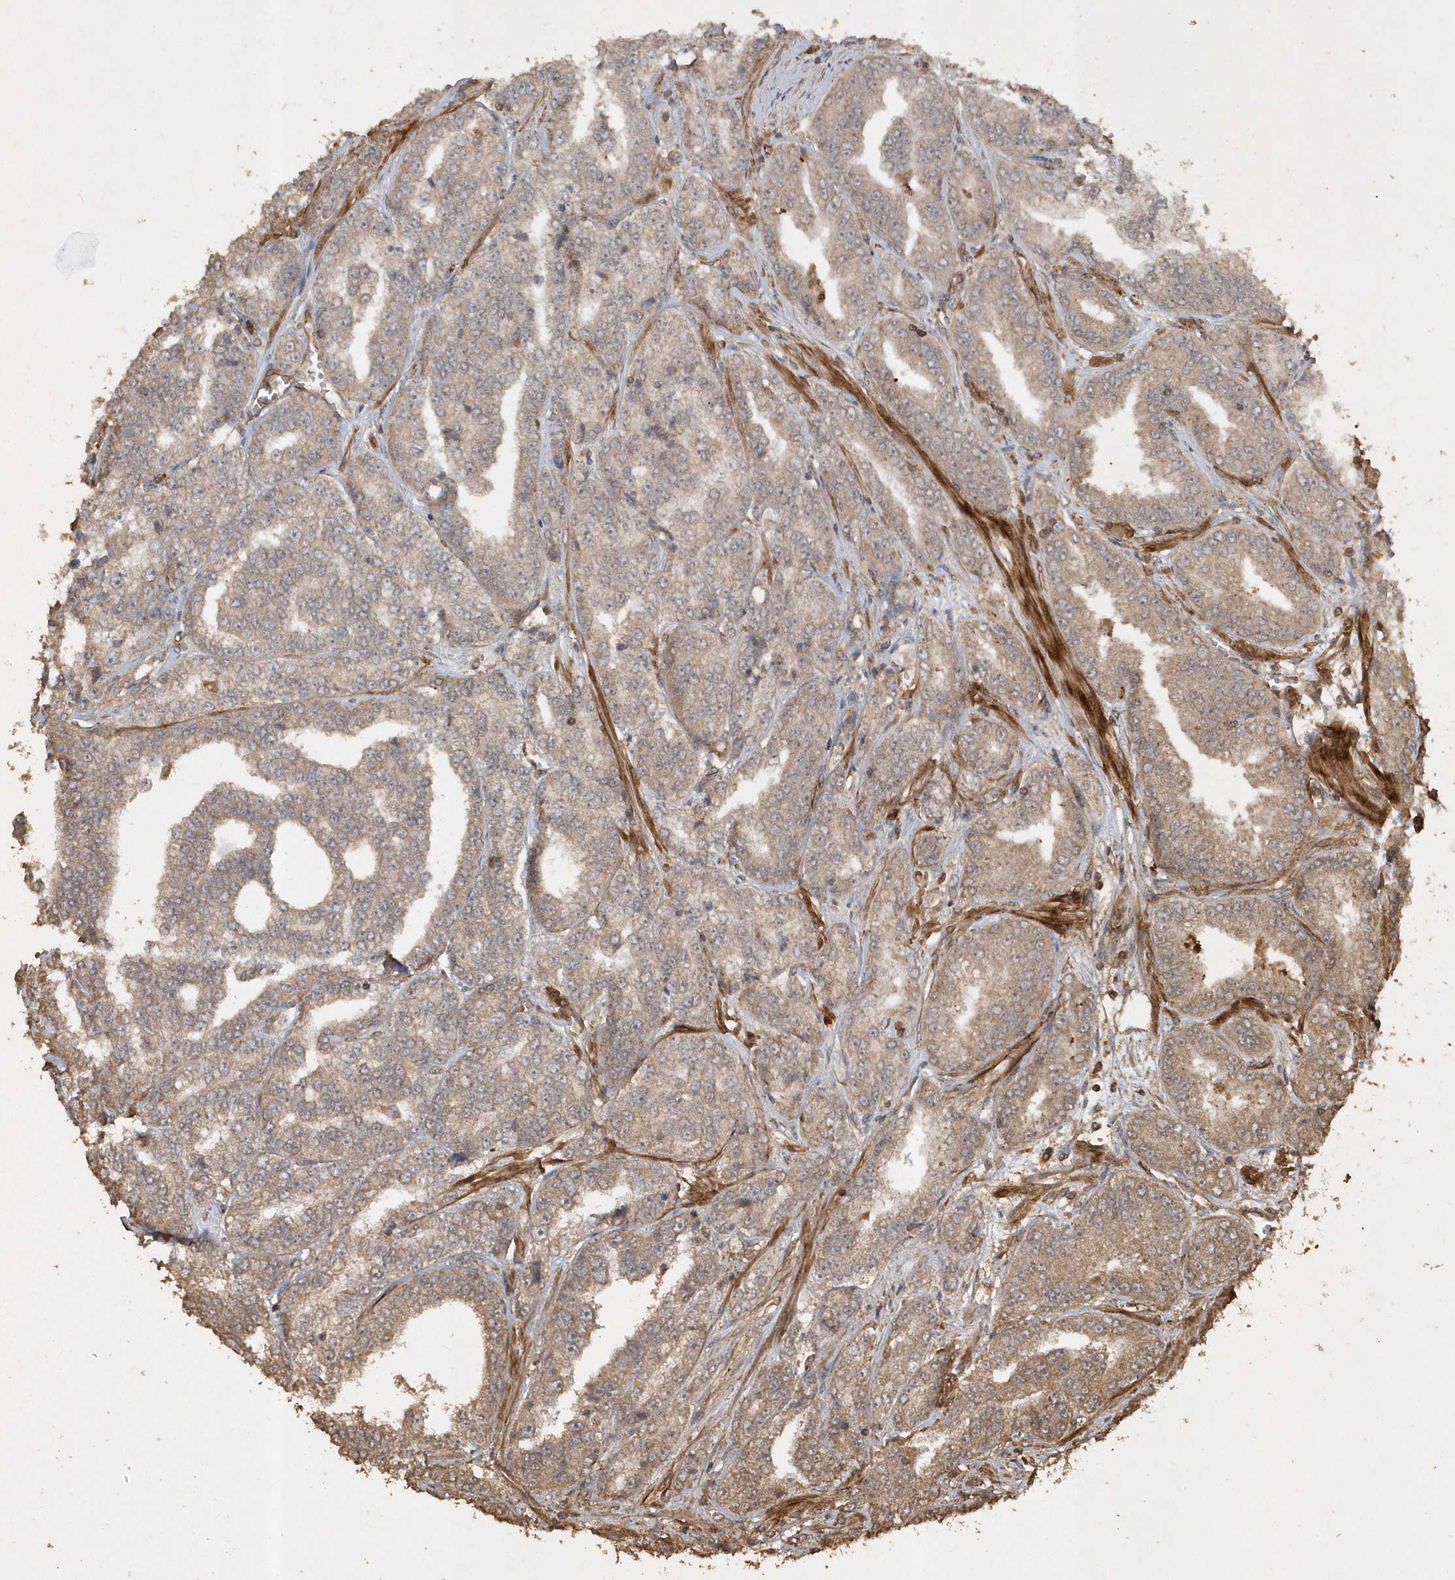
{"staining": {"intensity": "weak", "quantity": ">75%", "location": "cytoplasmic/membranous"}, "tissue": "prostate cancer", "cell_type": "Tumor cells", "image_type": "cancer", "snomed": [{"axis": "morphology", "description": "Adenocarcinoma, High grade"}, {"axis": "topography", "description": "Prostate"}], "caption": "Prostate cancer stained with IHC reveals weak cytoplasmic/membranous expression in approximately >75% of tumor cells.", "gene": "AVPI1", "patient": {"sex": "male", "age": 71}}